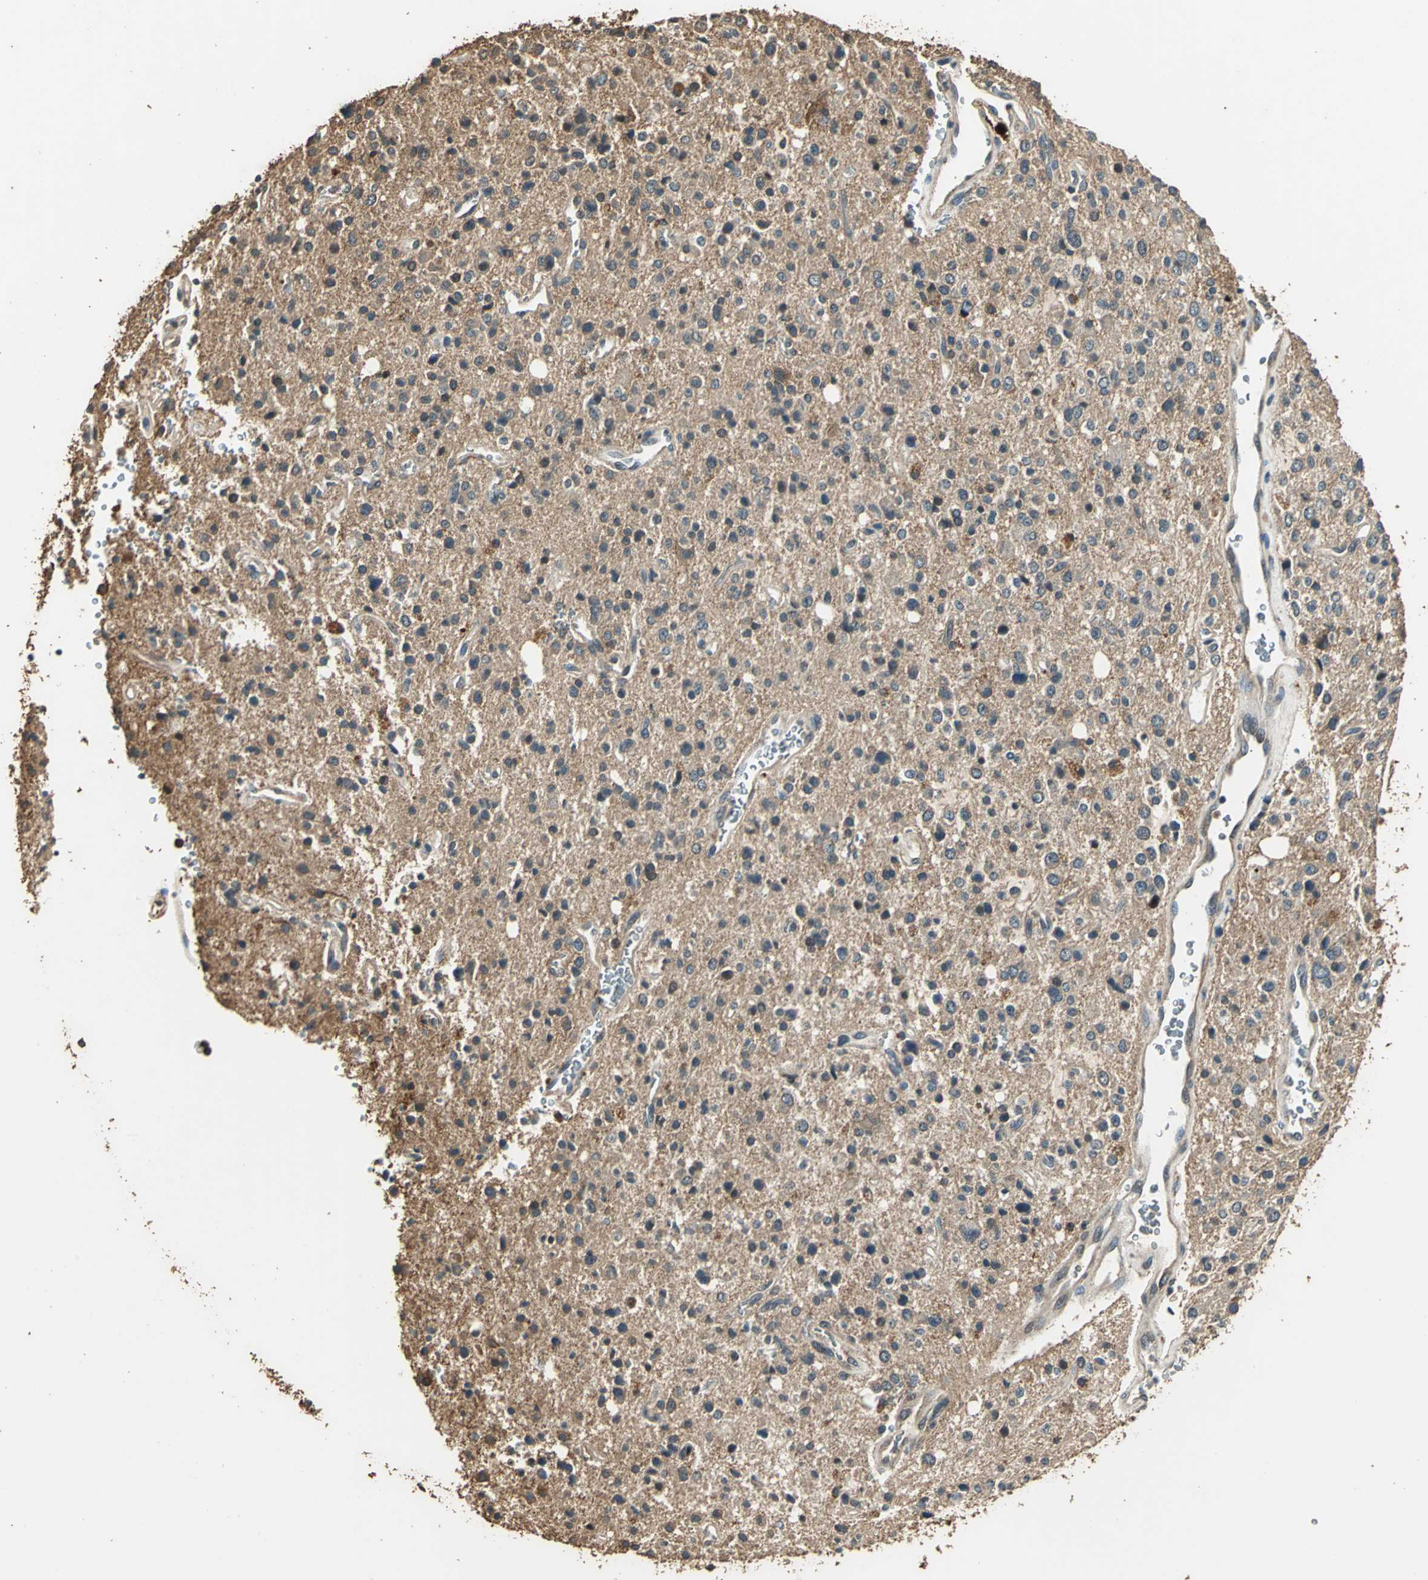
{"staining": {"intensity": "moderate", "quantity": ">75%", "location": "cytoplasmic/membranous"}, "tissue": "glioma", "cell_type": "Tumor cells", "image_type": "cancer", "snomed": [{"axis": "morphology", "description": "Glioma, malignant, High grade"}, {"axis": "topography", "description": "Brain"}], "caption": "A high-resolution micrograph shows IHC staining of glioma, which exhibits moderate cytoplasmic/membranous staining in about >75% of tumor cells.", "gene": "TMPRSS4", "patient": {"sex": "male", "age": 47}}